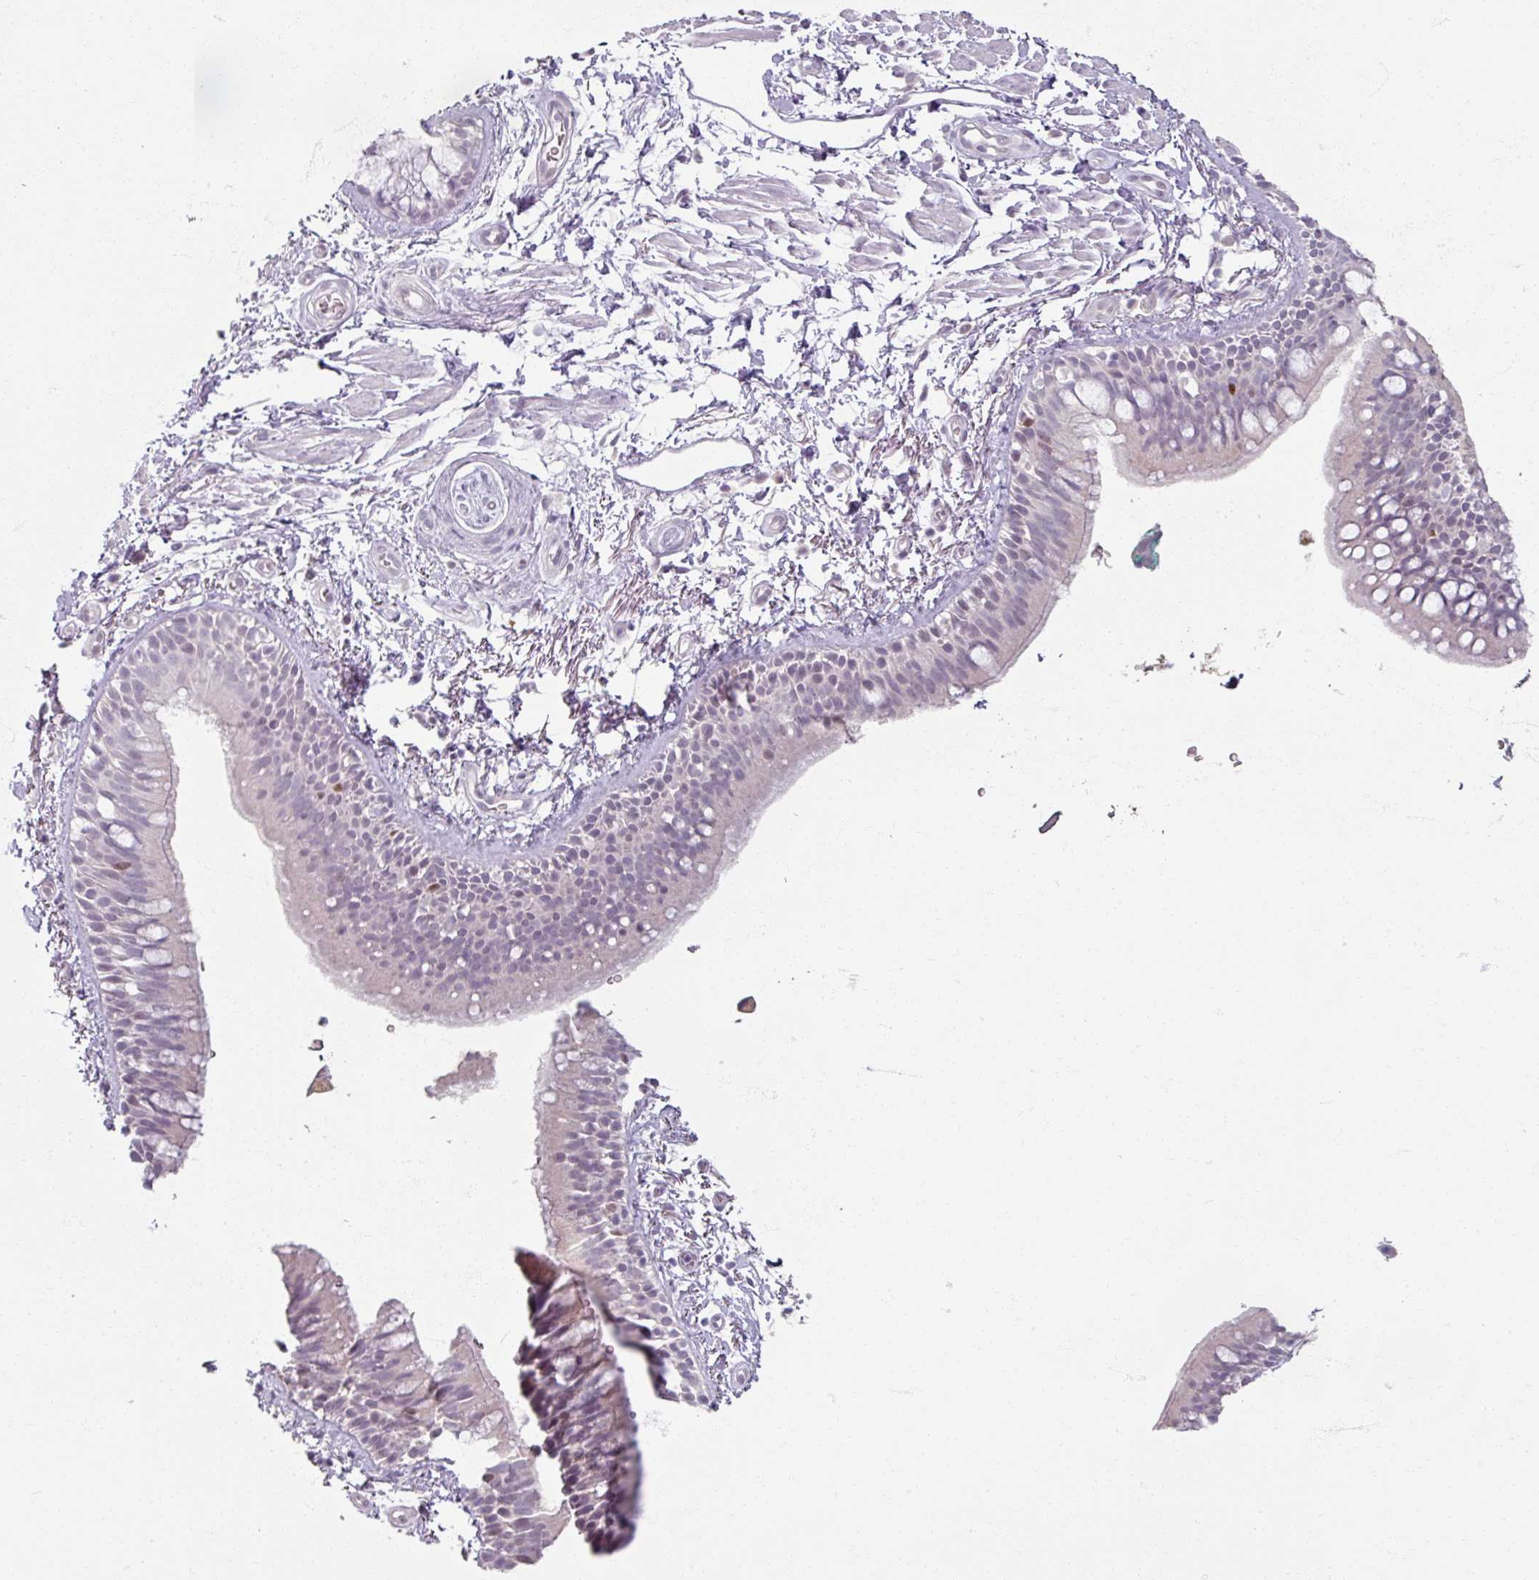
{"staining": {"intensity": "moderate", "quantity": "<25%", "location": "nuclear"}, "tissue": "bronchus", "cell_type": "Respiratory epithelial cells", "image_type": "normal", "snomed": [{"axis": "morphology", "description": "Normal tissue, NOS"}, {"axis": "morphology", "description": "Squamous cell carcinoma, NOS"}, {"axis": "topography", "description": "Bronchus"}, {"axis": "topography", "description": "Lung"}], "caption": "Bronchus stained for a protein reveals moderate nuclear positivity in respiratory epithelial cells. The staining is performed using DAB brown chromogen to label protein expression. The nuclei are counter-stained blue using hematoxylin.", "gene": "SOX11", "patient": {"sex": "female", "age": 70}}